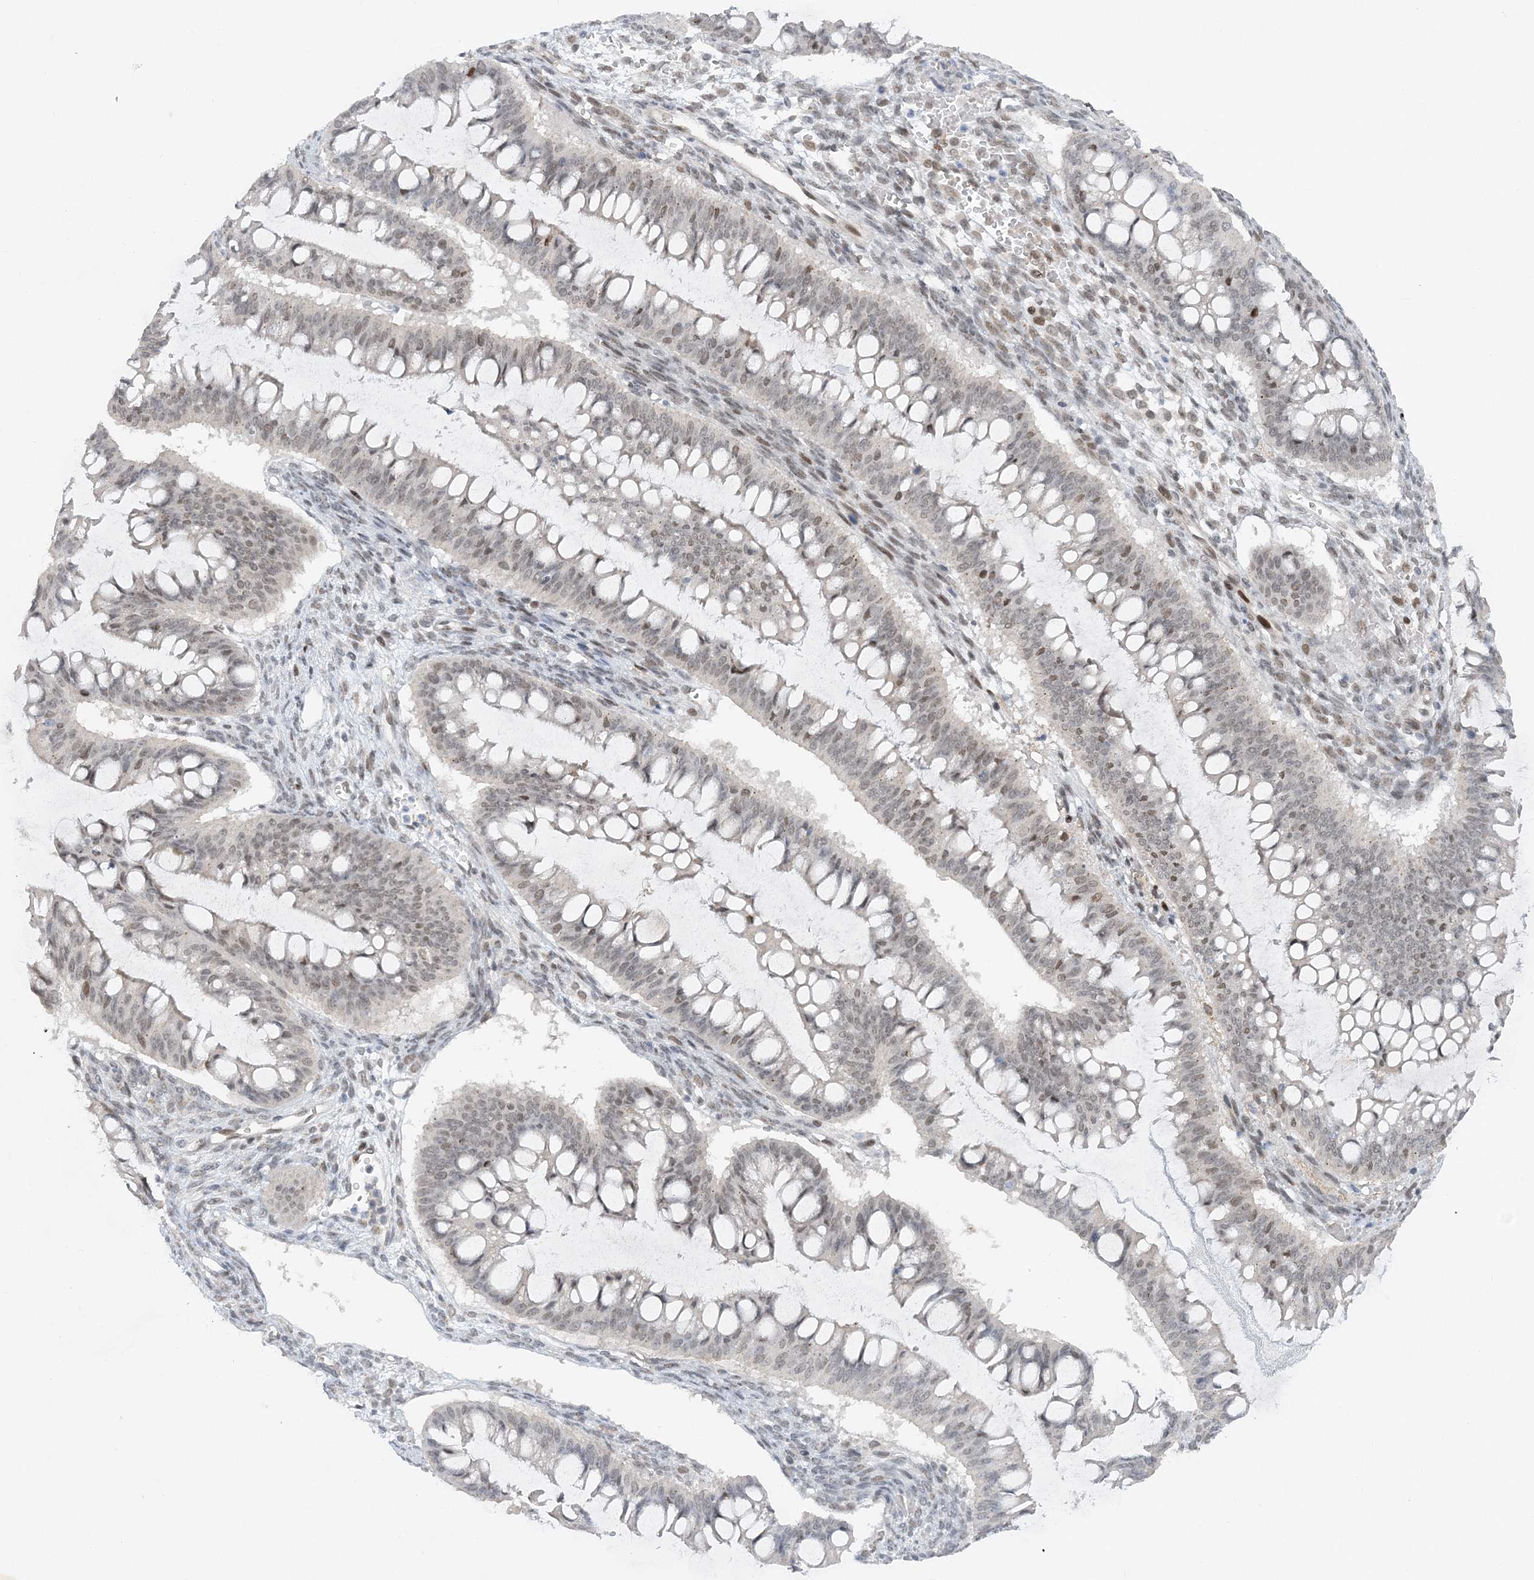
{"staining": {"intensity": "weak", "quantity": "<25%", "location": "nuclear"}, "tissue": "ovarian cancer", "cell_type": "Tumor cells", "image_type": "cancer", "snomed": [{"axis": "morphology", "description": "Cystadenocarcinoma, mucinous, NOS"}, {"axis": "topography", "description": "Ovary"}], "caption": "Protein analysis of ovarian cancer (mucinous cystadenocarcinoma) demonstrates no significant positivity in tumor cells. (Stains: DAB immunohistochemistry with hematoxylin counter stain, Microscopy: brightfield microscopy at high magnification).", "gene": "WAC", "patient": {"sex": "female", "age": 73}}